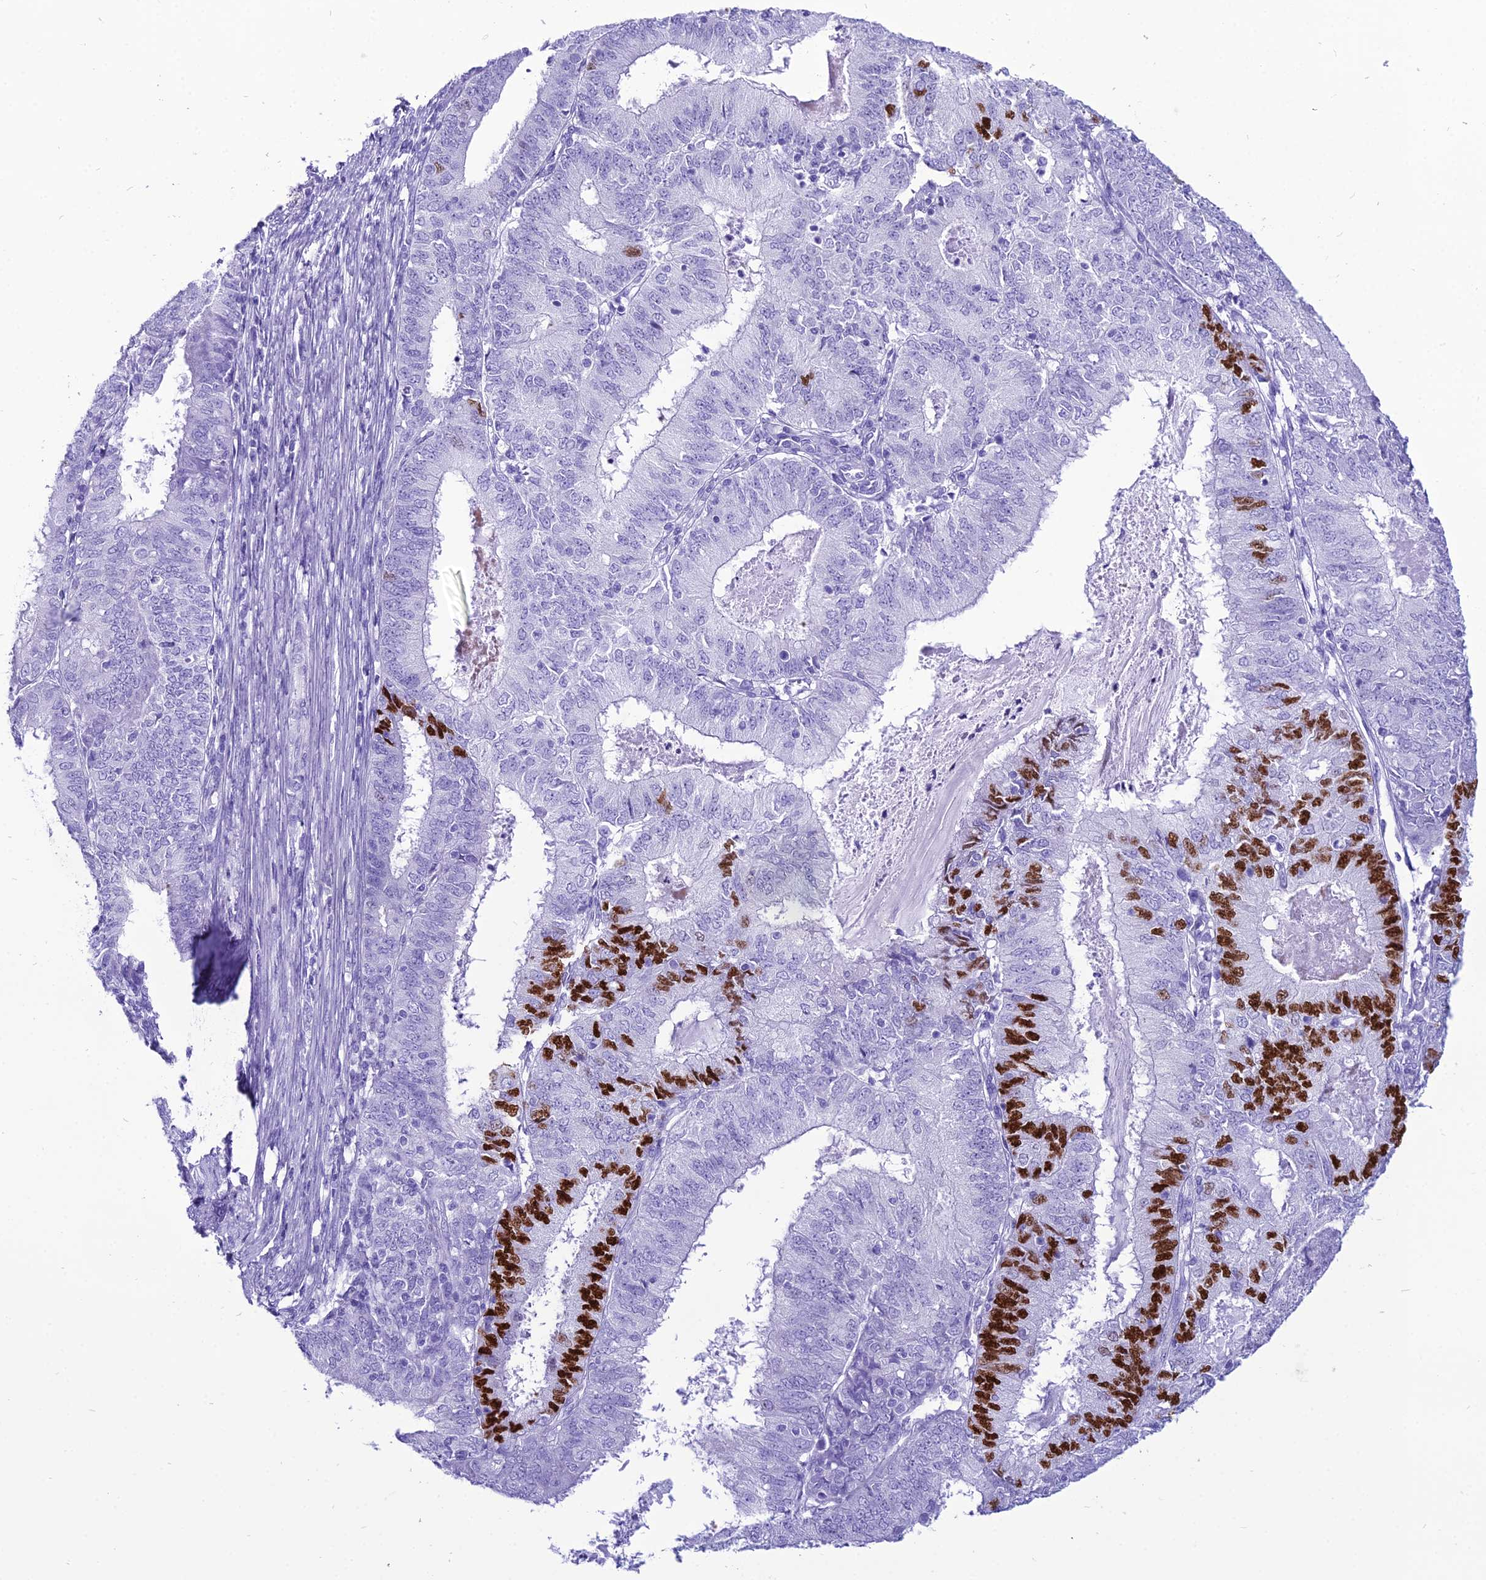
{"staining": {"intensity": "strong", "quantity": "<25%", "location": "nuclear"}, "tissue": "endometrial cancer", "cell_type": "Tumor cells", "image_type": "cancer", "snomed": [{"axis": "morphology", "description": "Adenocarcinoma, NOS"}, {"axis": "topography", "description": "Endometrium"}], "caption": "Protein staining of endometrial cancer tissue shows strong nuclear staining in about <25% of tumor cells.", "gene": "PNMA5", "patient": {"sex": "female", "age": 57}}